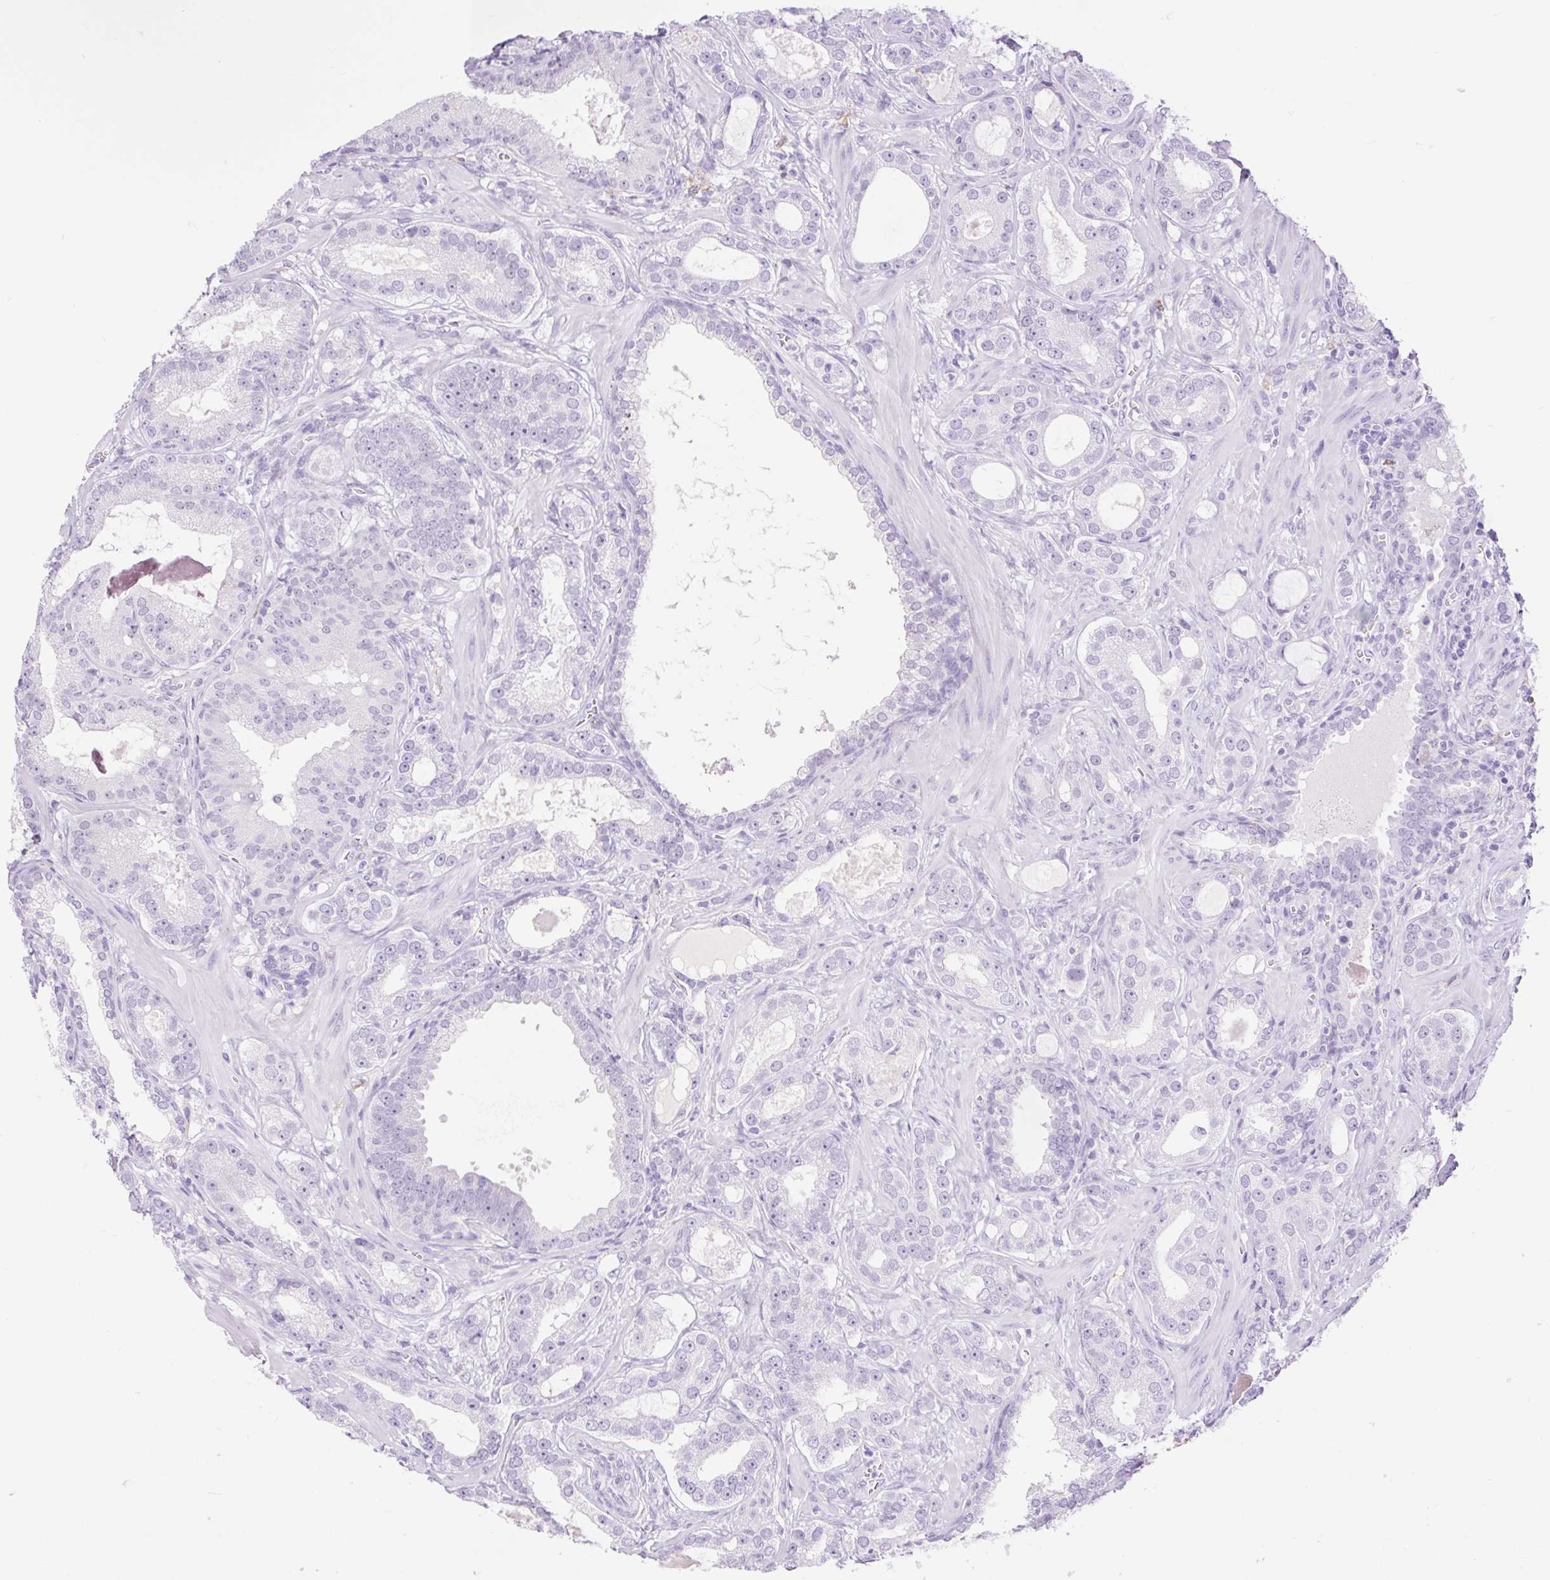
{"staining": {"intensity": "negative", "quantity": "none", "location": "none"}, "tissue": "prostate cancer", "cell_type": "Tumor cells", "image_type": "cancer", "snomed": [{"axis": "morphology", "description": "Adenocarcinoma, High grade"}, {"axis": "topography", "description": "Prostate"}], "caption": "Immunohistochemistry of high-grade adenocarcinoma (prostate) exhibits no positivity in tumor cells. (DAB immunohistochemistry (IHC) with hematoxylin counter stain).", "gene": "SIGLEC1", "patient": {"sex": "male", "age": 65}}